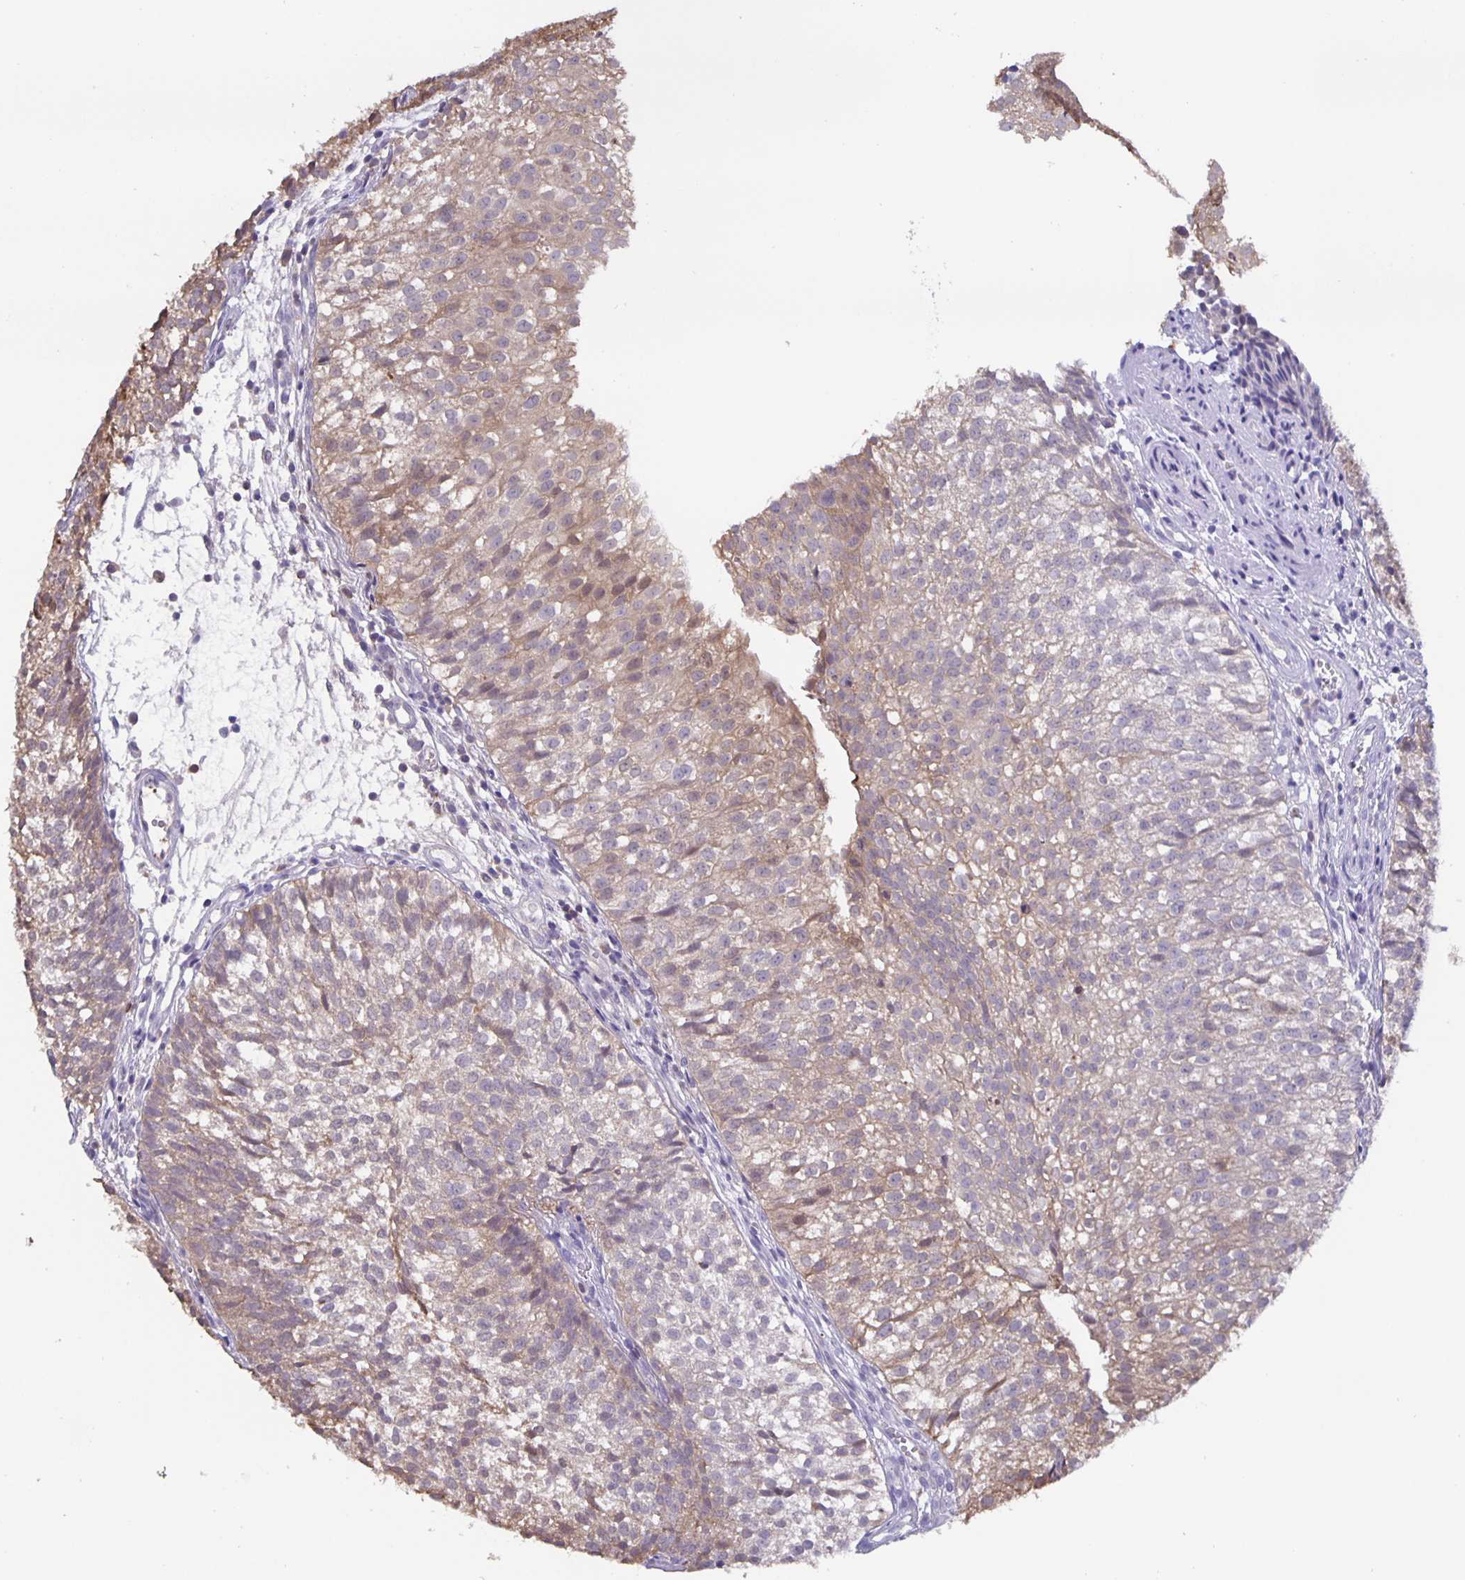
{"staining": {"intensity": "weak", "quantity": "25%-75%", "location": "cytoplasmic/membranous"}, "tissue": "urothelial cancer", "cell_type": "Tumor cells", "image_type": "cancer", "snomed": [{"axis": "morphology", "description": "Urothelial carcinoma, Low grade"}, {"axis": "topography", "description": "Urinary bladder"}], "caption": "Protein analysis of low-grade urothelial carcinoma tissue reveals weak cytoplasmic/membranous positivity in about 25%-75% of tumor cells.", "gene": "MARCHF6", "patient": {"sex": "male", "age": 70}}